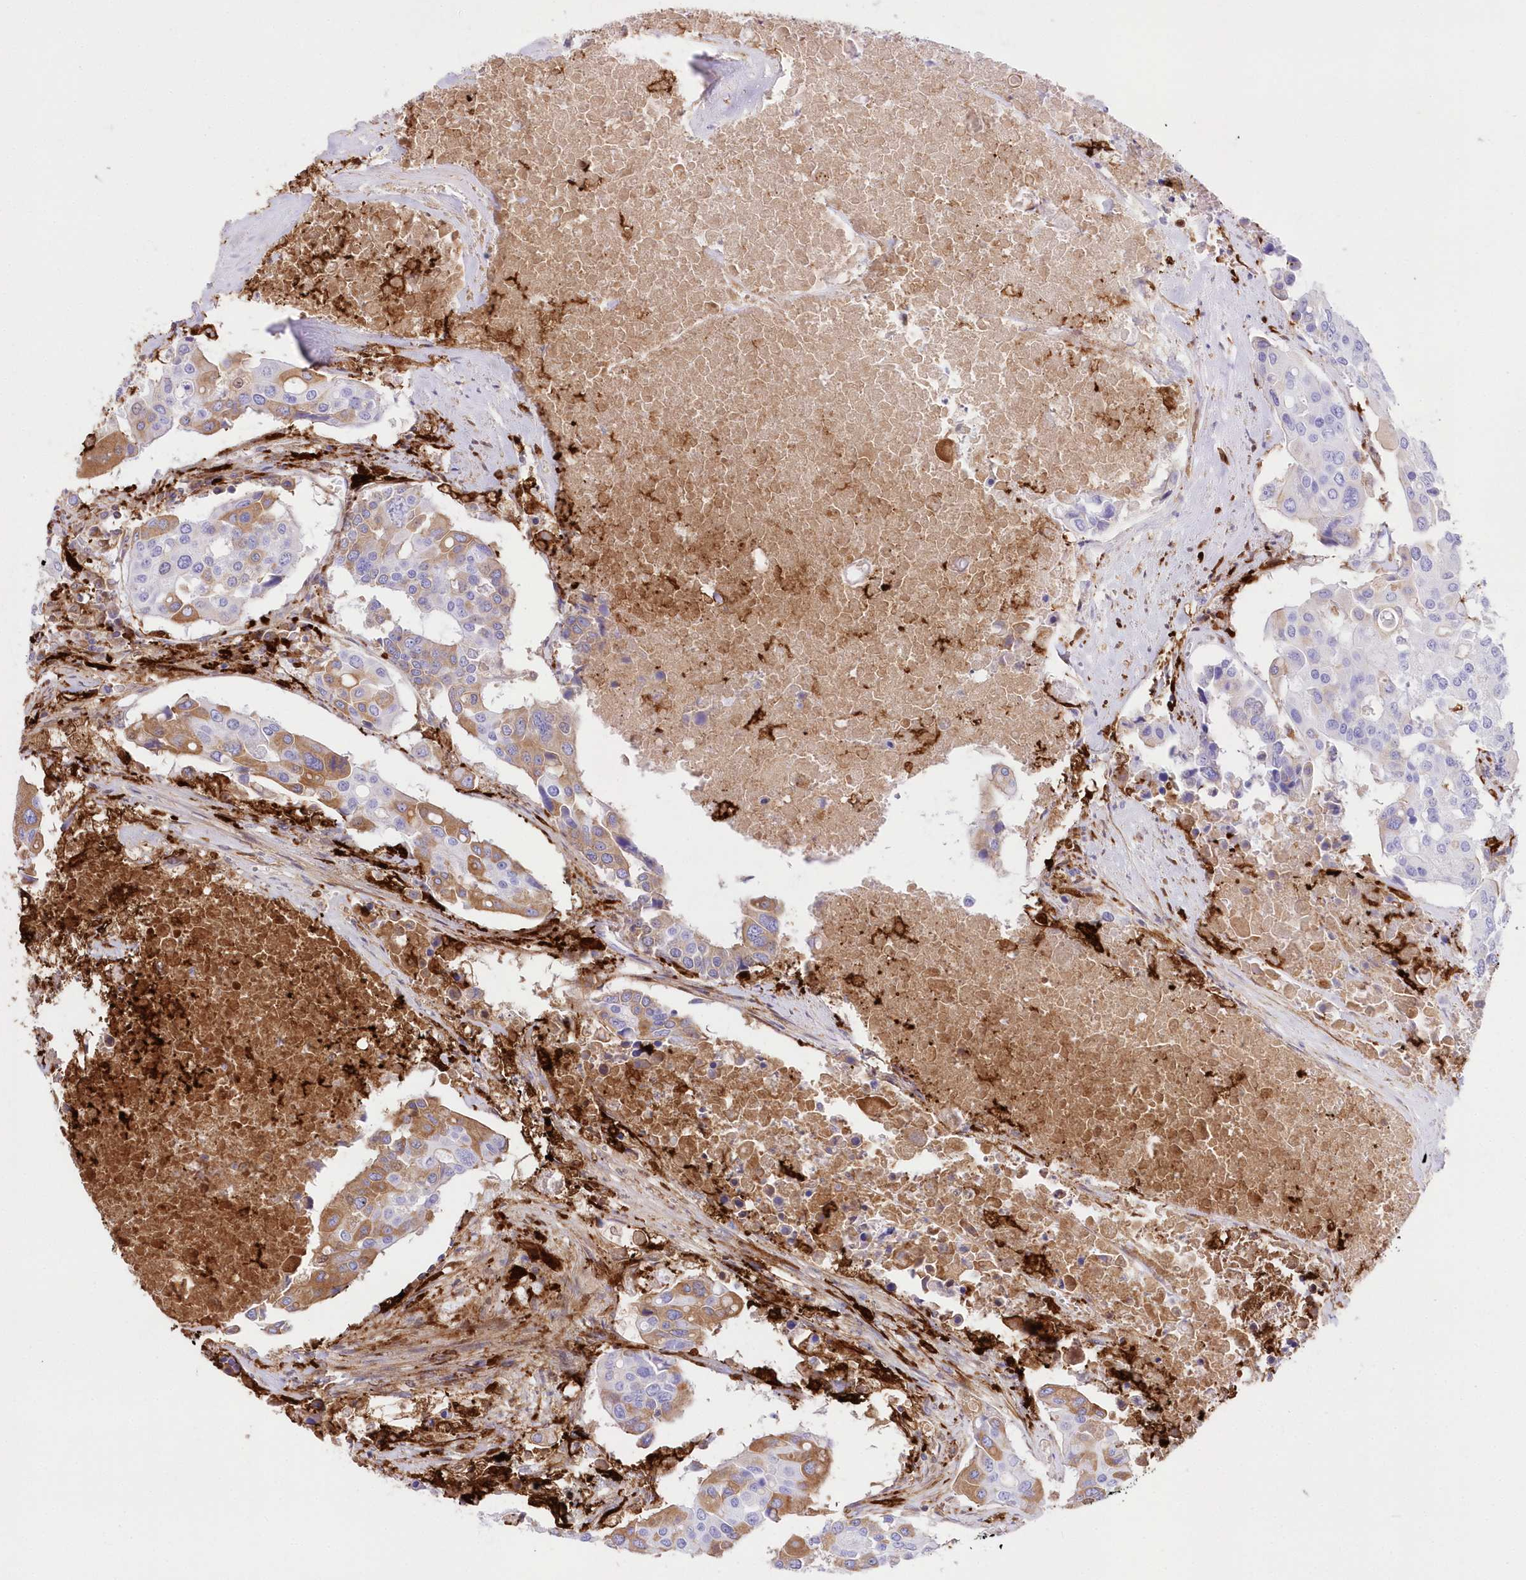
{"staining": {"intensity": "moderate", "quantity": "<25%", "location": "cytoplasmic/membranous"}, "tissue": "colorectal cancer", "cell_type": "Tumor cells", "image_type": "cancer", "snomed": [{"axis": "morphology", "description": "Adenocarcinoma, NOS"}, {"axis": "topography", "description": "Colon"}], "caption": "This is a micrograph of IHC staining of colorectal cancer (adenocarcinoma), which shows moderate expression in the cytoplasmic/membranous of tumor cells.", "gene": "DNAJC19", "patient": {"sex": "male", "age": 77}}